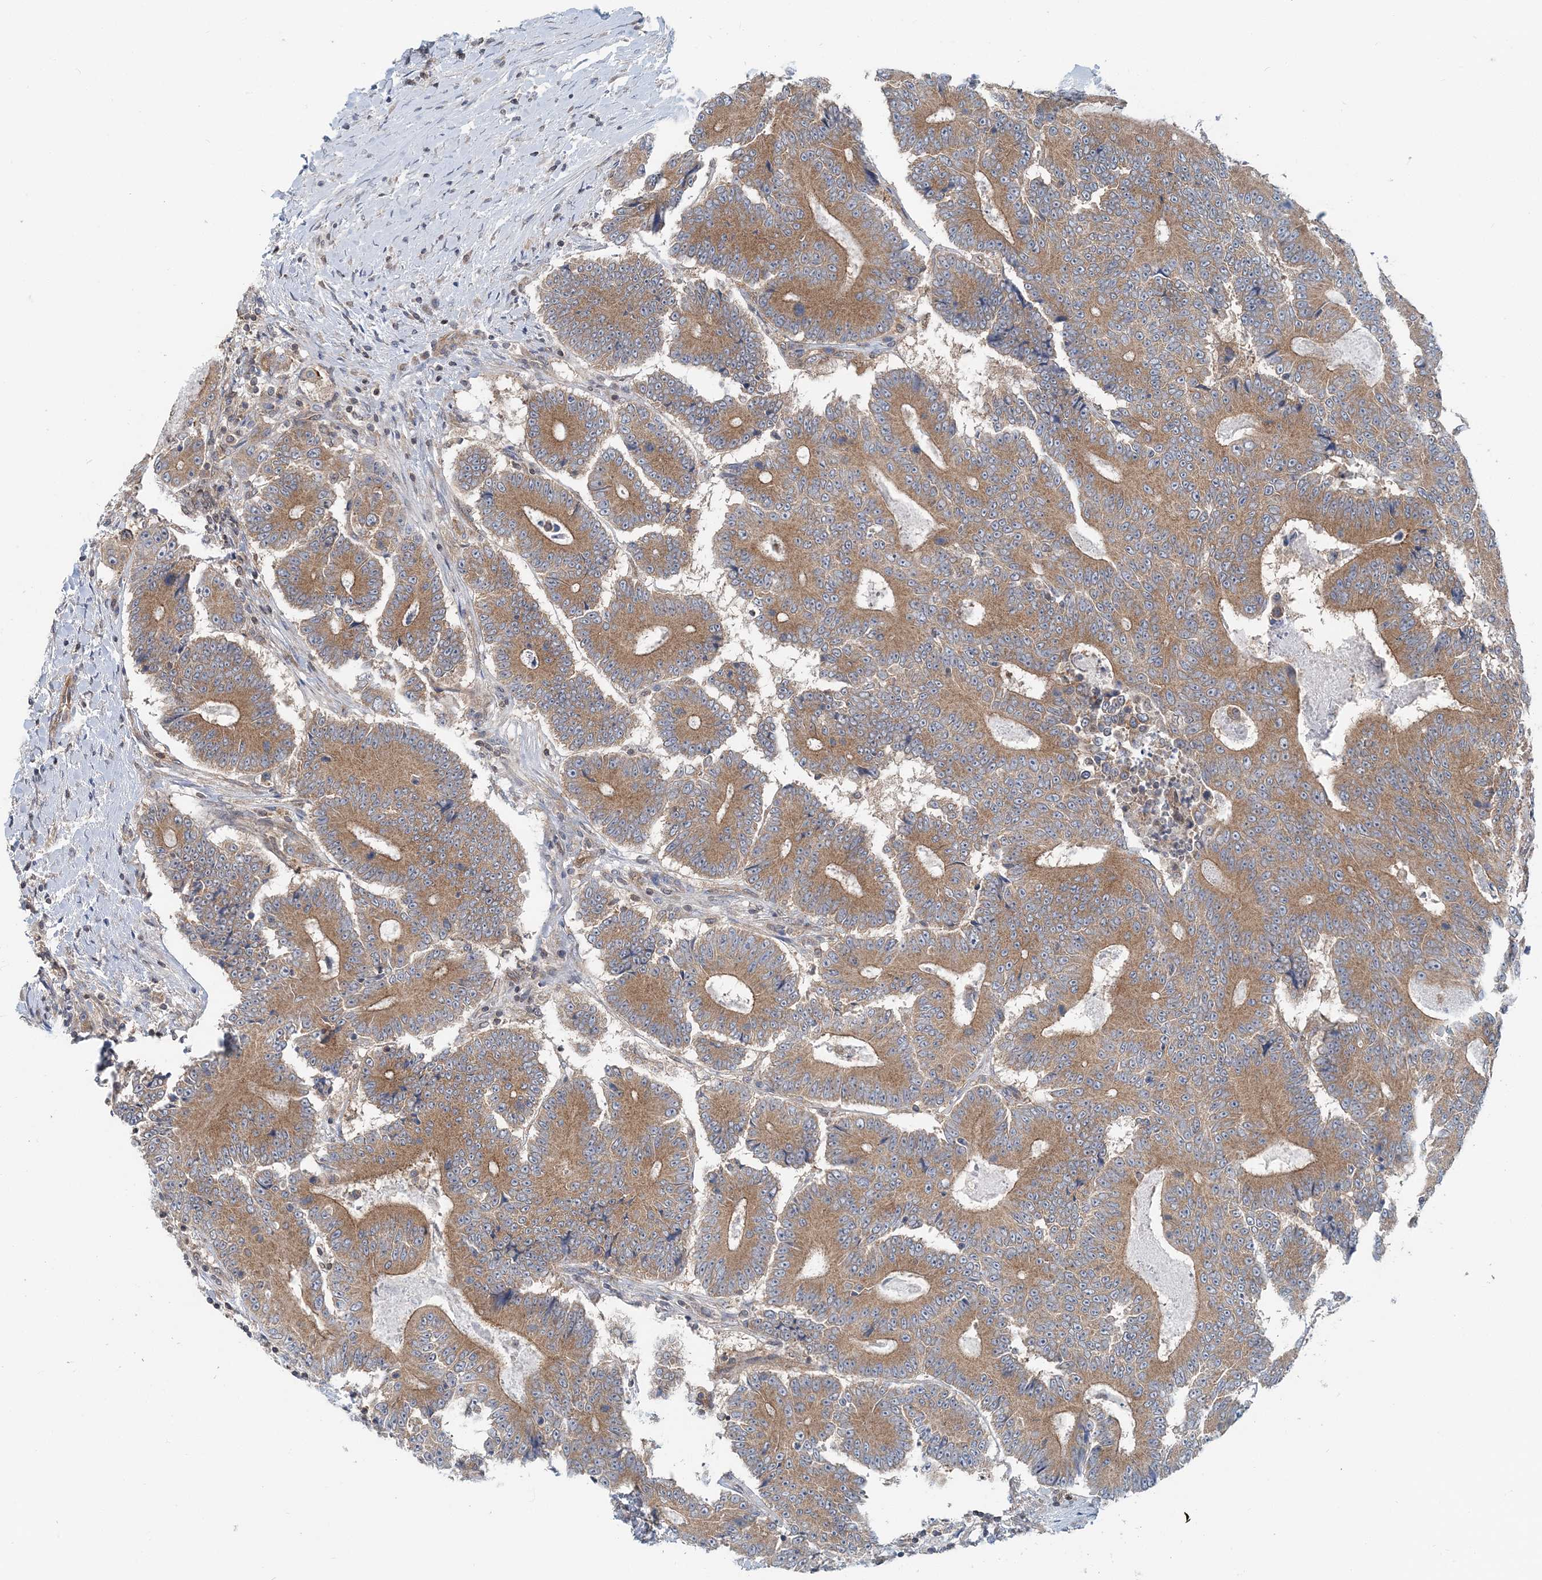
{"staining": {"intensity": "moderate", "quantity": ">75%", "location": "cytoplasmic/membranous"}, "tissue": "colorectal cancer", "cell_type": "Tumor cells", "image_type": "cancer", "snomed": [{"axis": "morphology", "description": "Adenocarcinoma, NOS"}, {"axis": "topography", "description": "Colon"}], "caption": "Colorectal adenocarcinoma tissue reveals moderate cytoplasmic/membranous staining in approximately >75% of tumor cells (Stains: DAB in brown, nuclei in blue, Microscopy: brightfield microscopy at high magnification).", "gene": "MOB4", "patient": {"sex": "male", "age": 83}}